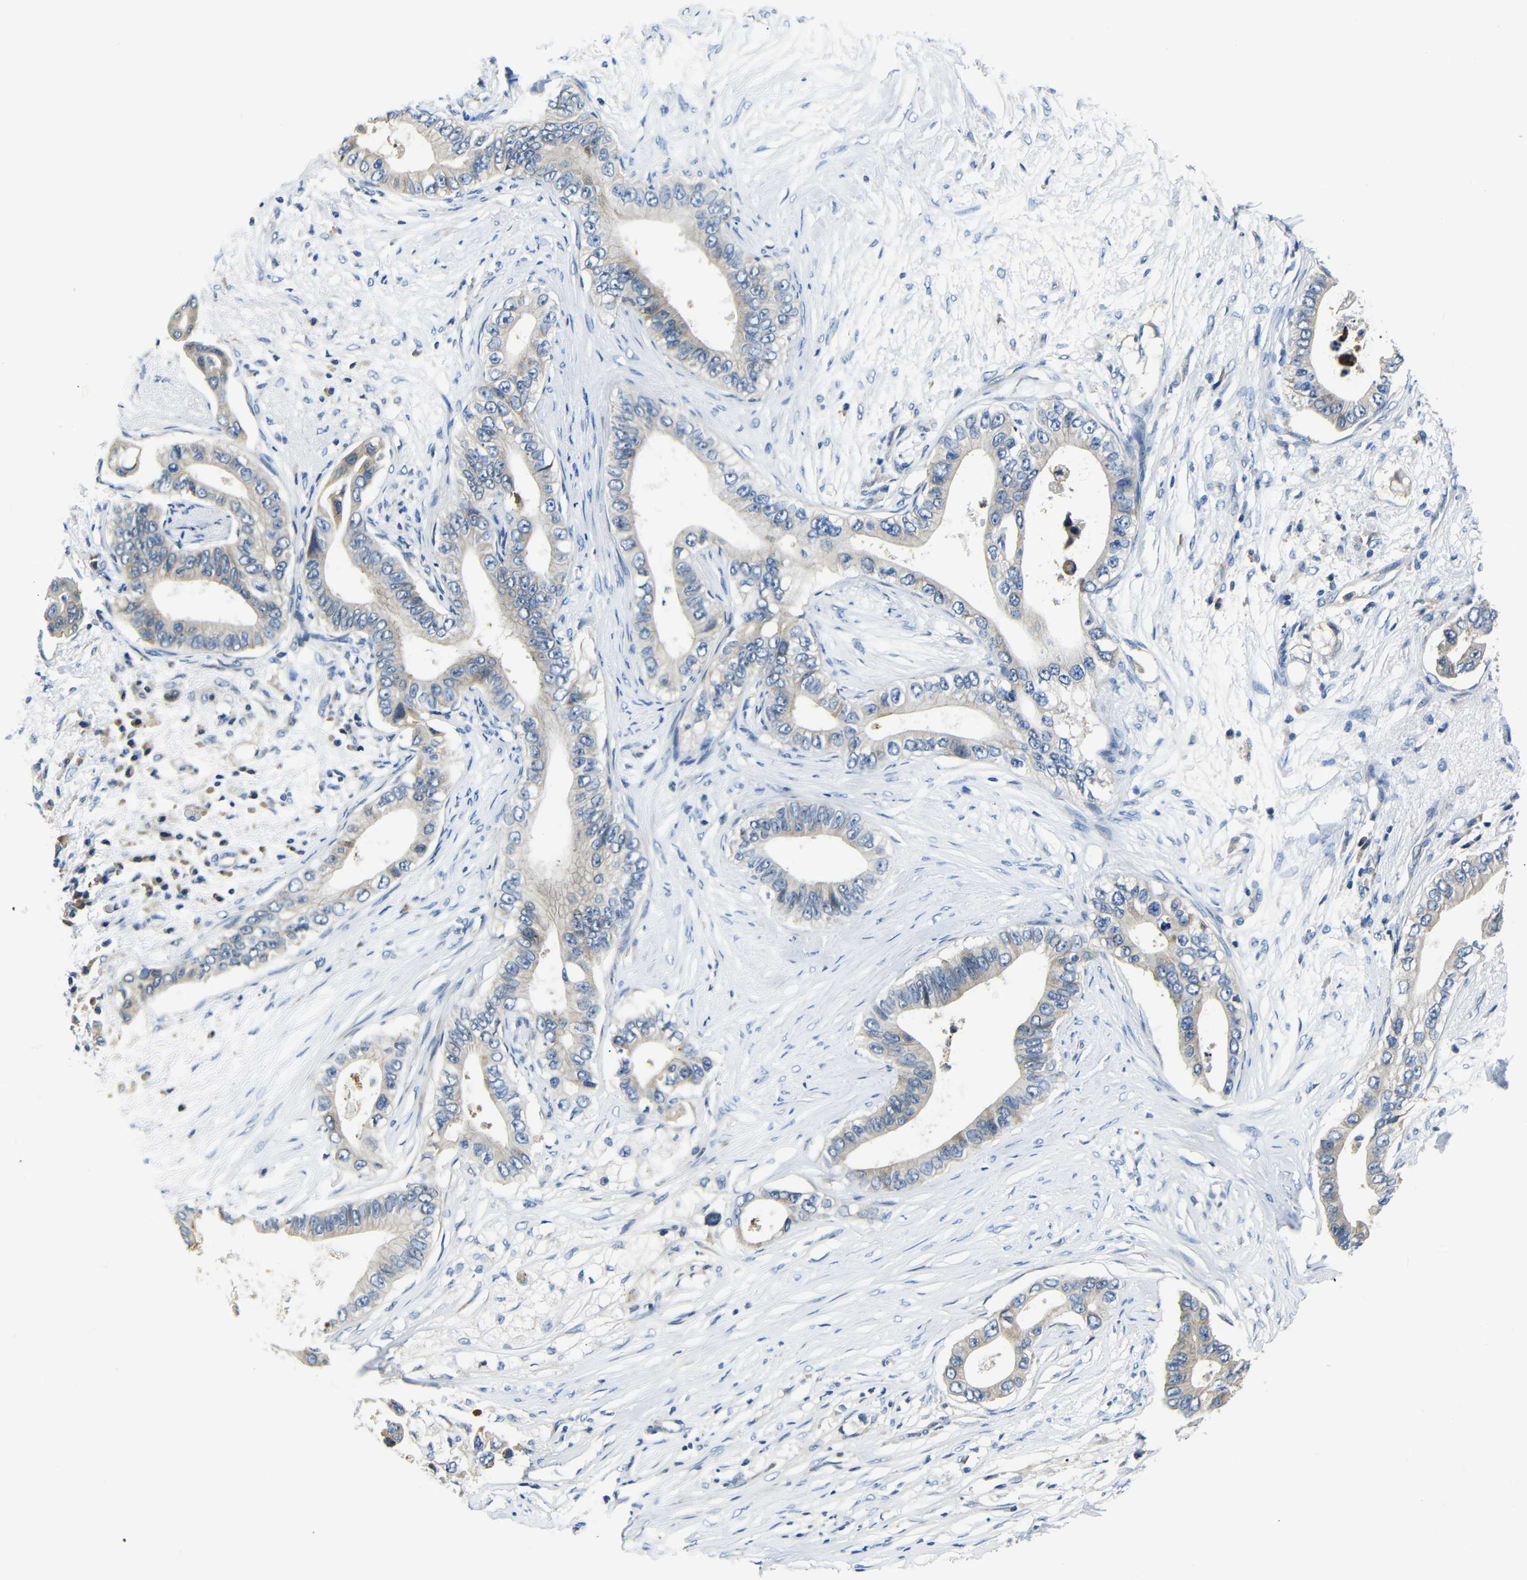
{"staining": {"intensity": "weak", "quantity": "<25%", "location": "cytoplasmic/membranous"}, "tissue": "pancreatic cancer", "cell_type": "Tumor cells", "image_type": "cancer", "snomed": [{"axis": "morphology", "description": "Adenocarcinoma, NOS"}, {"axis": "topography", "description": "Pancreas"}], "caption": "Immunohistochemistry photomicrograph of neoplastic tissue: pancreatic cancer stained with DAB demonstrates no significant protein positivity in tumor cells.", "gene": "AFDN", "patient": {"sex": "male", "age": 77}}